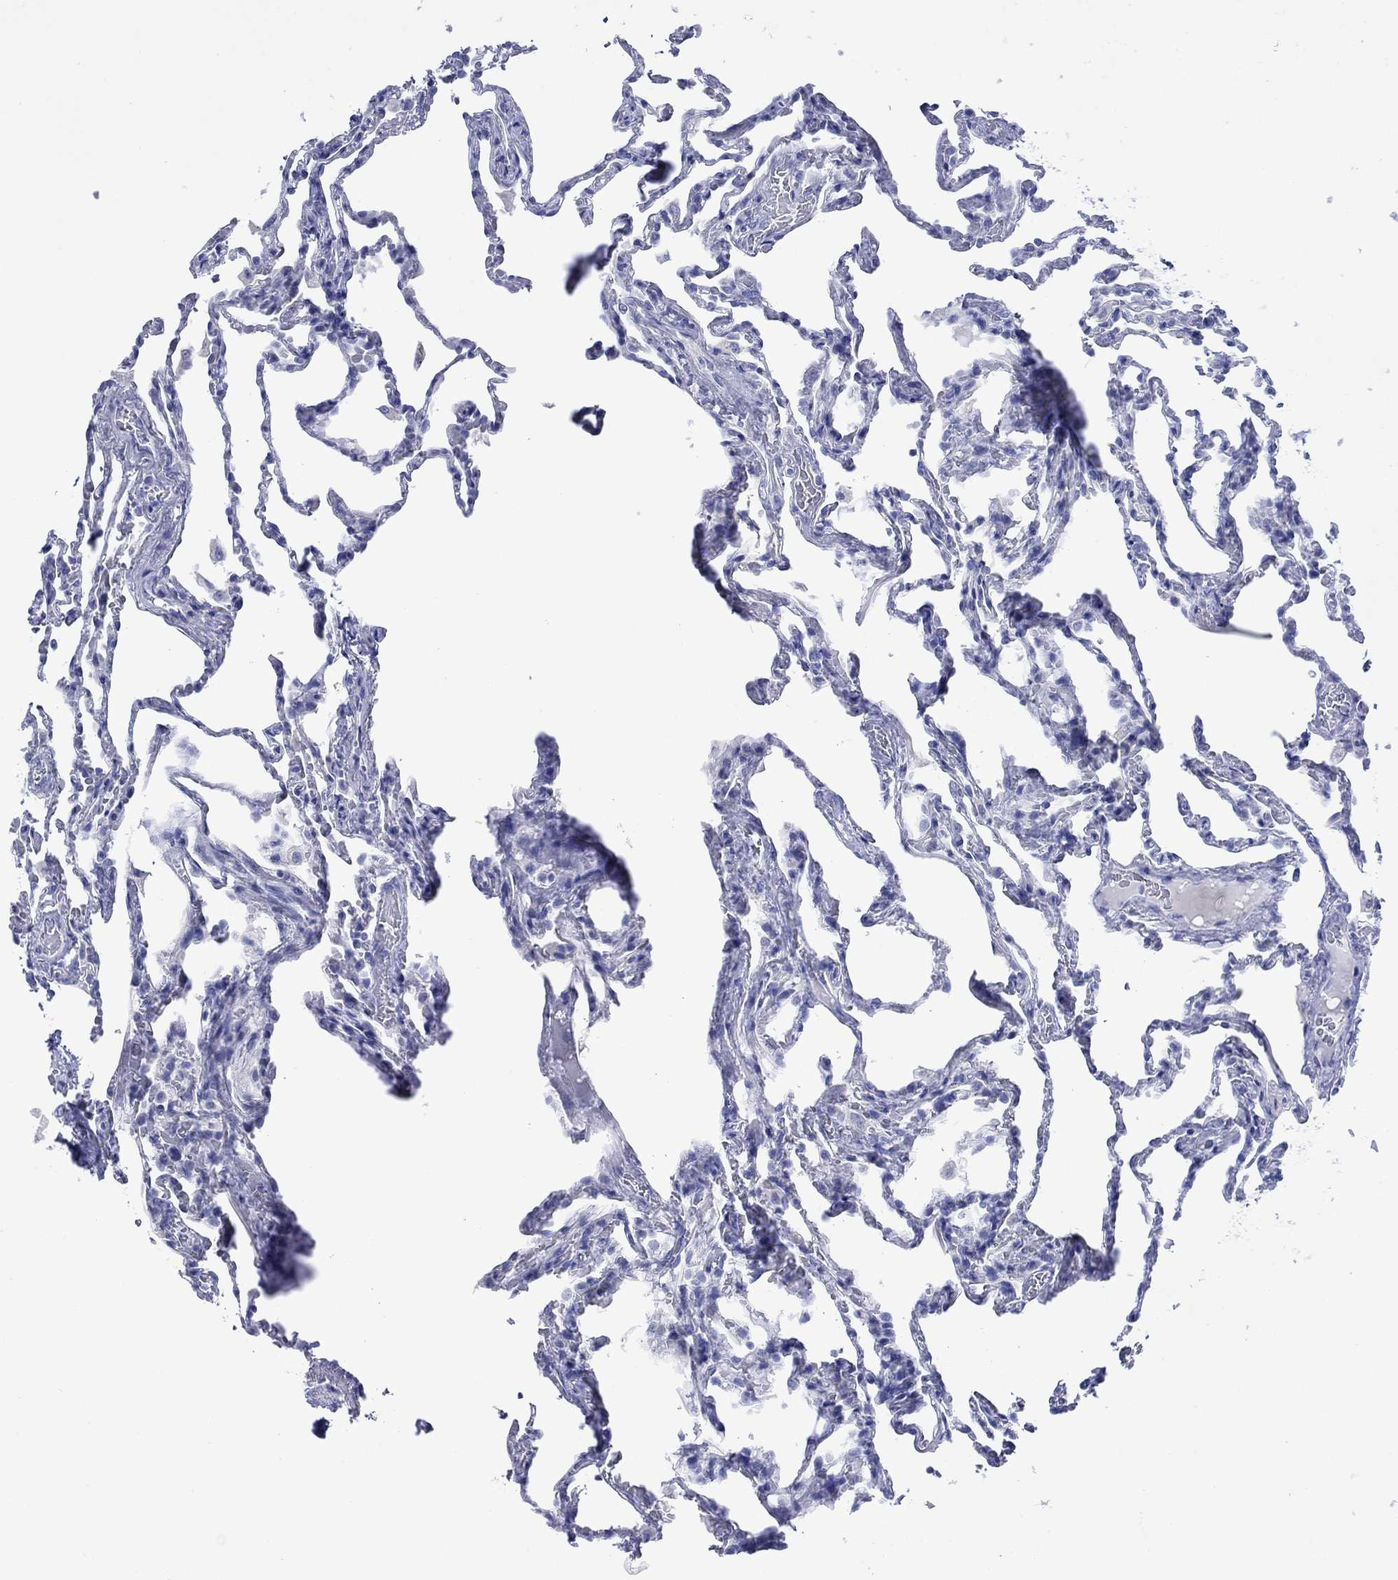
{"staining": {"intensity": "negative", "quantity": "none", "location": "none"}, "tissue": "lung", "cell_type": "Alveolar cells", "image_type": "normal", "snomed": [{"axis": "morphology", "description": "Normal tissue, NOS"}, {"axis": "topography", "description": "Lung"}], "caption": "Immunohistochemistry (IHC) micrograph of benign lung: lung stained with DAB (3,3'-diaminobenzidine) demonstrates no significant protein staining in alveolar cells. (Immunohistochemistry (IHC), brightfield microscopy, high magnification).", "gene": "MLANA", "patient": {"sex": "female", "age": 43}}